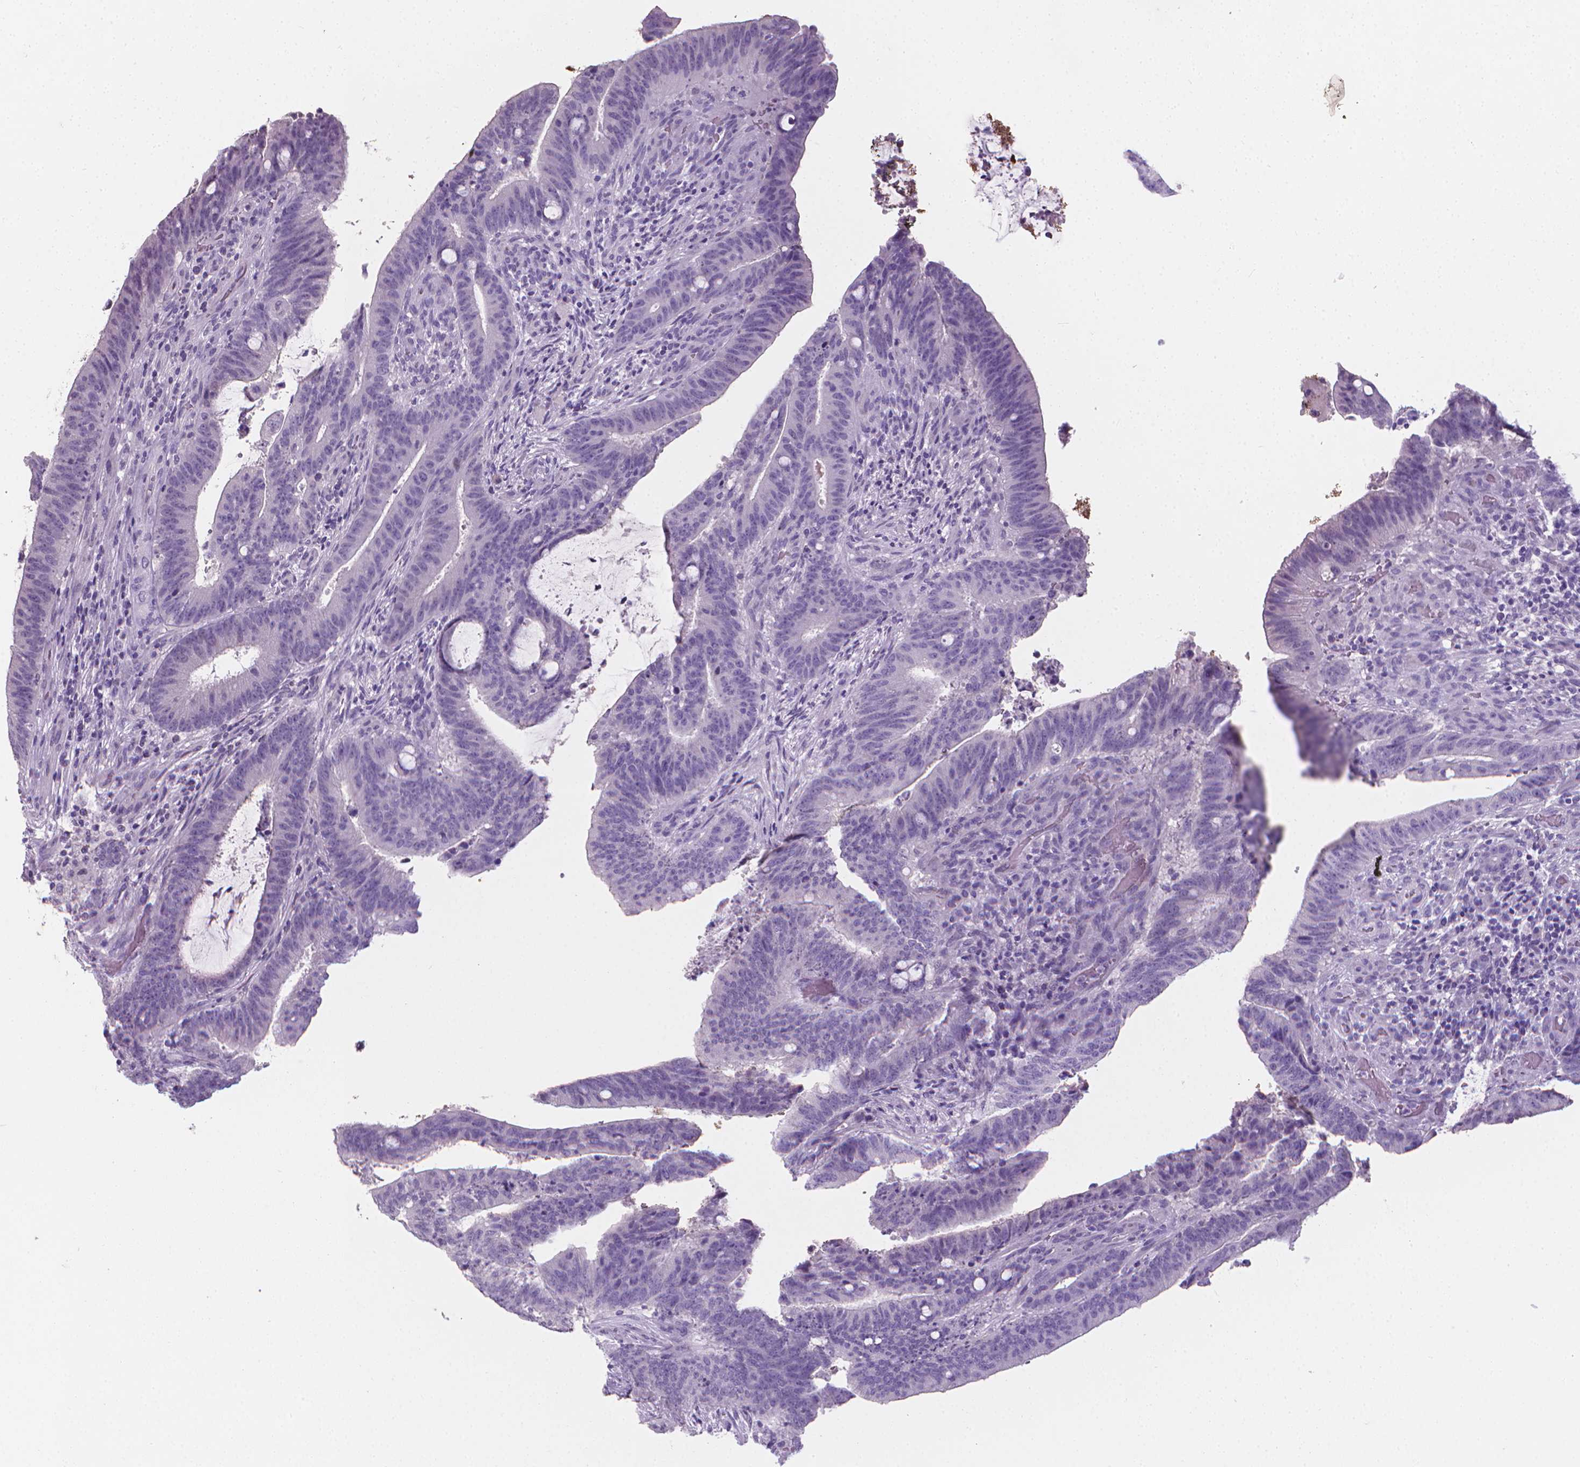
{"staining": {"intensity": "negative", "quantity": "none", "location": "none"}, "tissue": "colorectal cancer", "cell_type": "Tumor cells", "image_type": "cancer", "snomed": [{"axis": "morphology", "description": "Adenocarcinoma, NOS"}, {"axis": "topography", "description": "Colon"}], "caption": "The IHC micrograph has no significant expression in tumor cells of colorectal cancer (adenocarcinoma) tissue.", "gene": "XPNPEP2", "patient": {"sex": "female", "age": 43}}